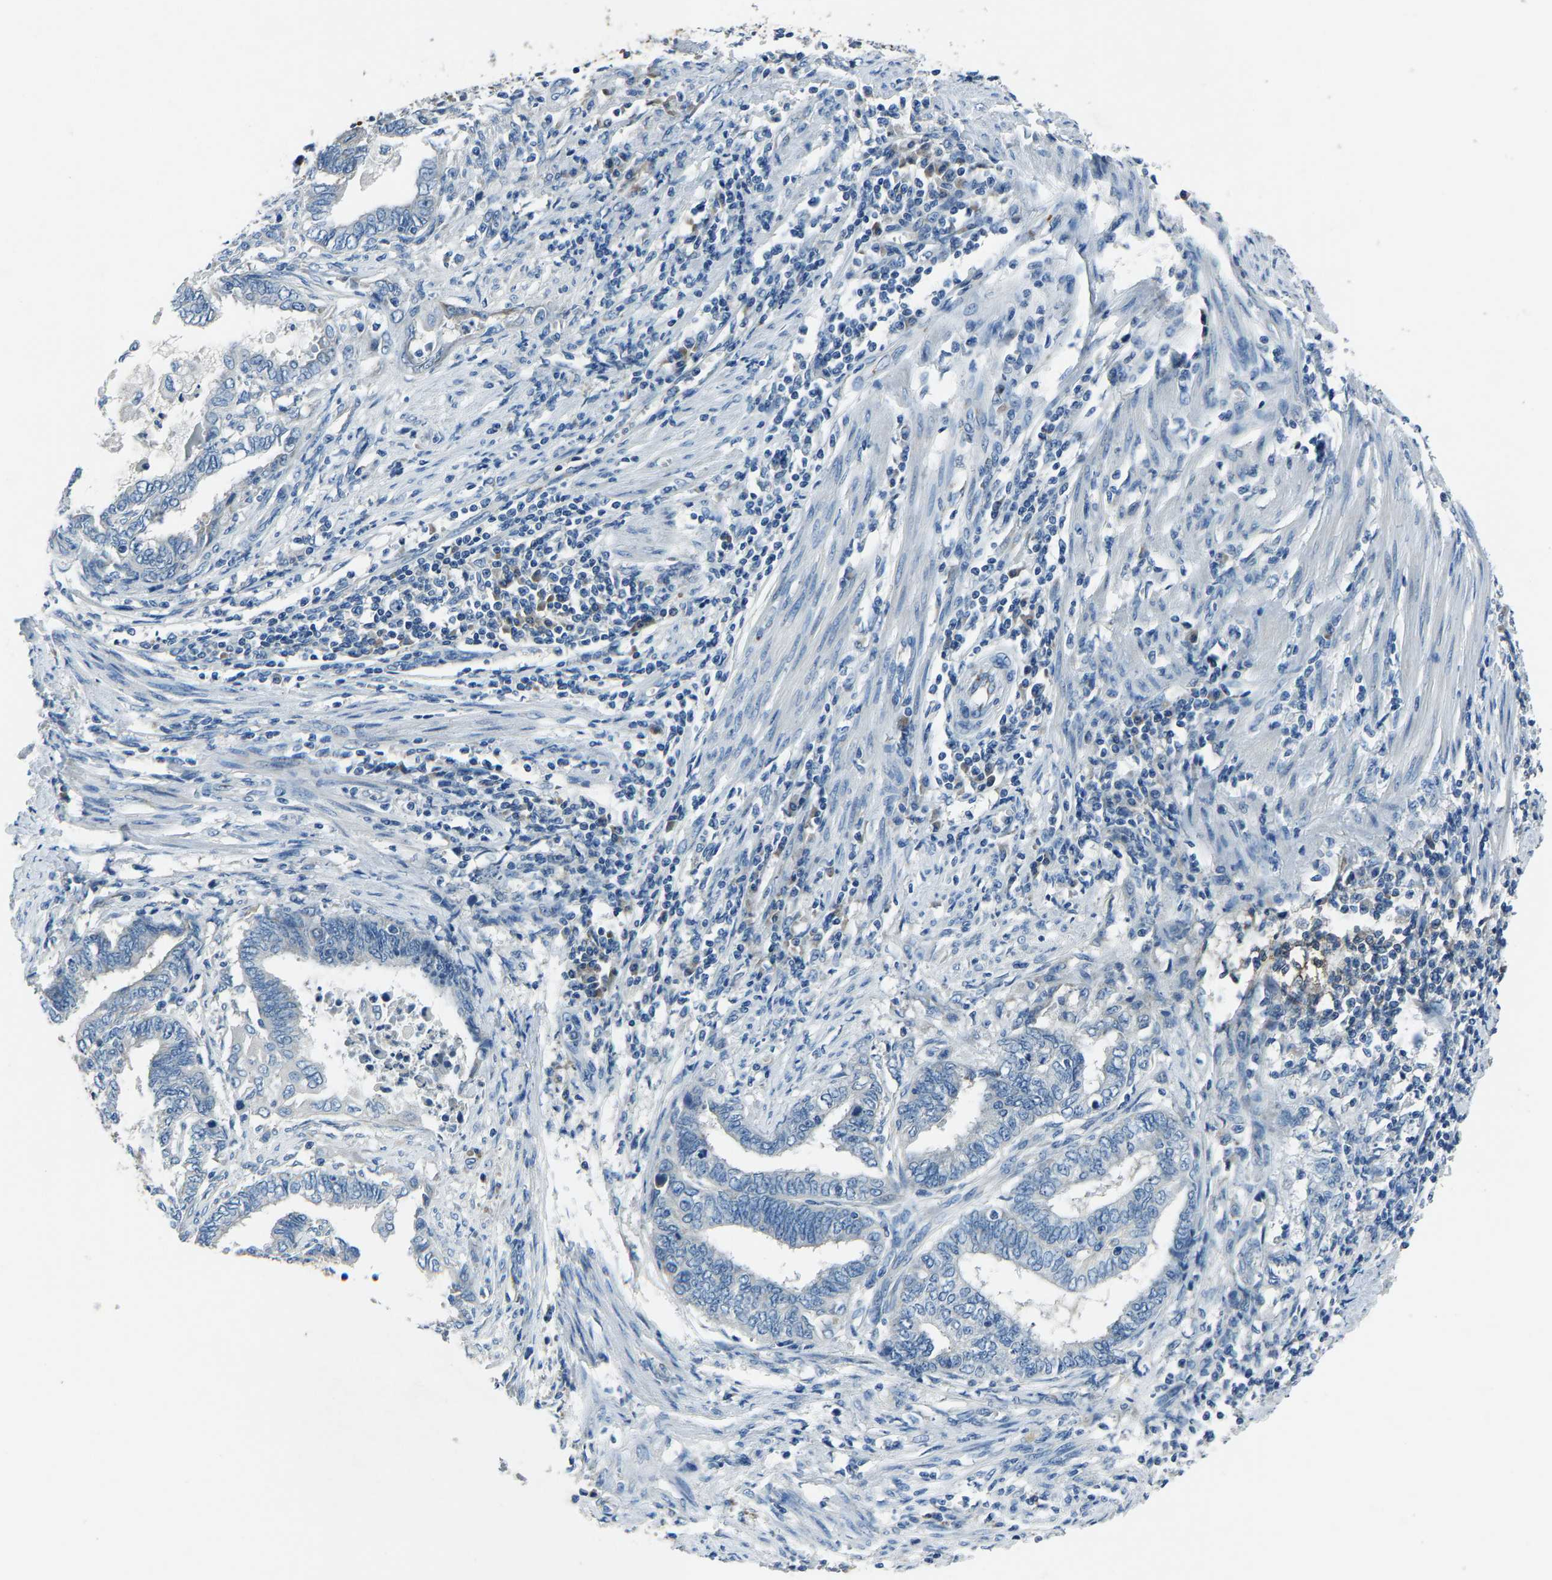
{"staining": {"intensity": "negative", "quantity": "none", "location": "none"}, "tissue": "endometrial cancer", "cell_type": "Tumor cells", "image_type": "cancer", "snomed": [{"axis": "morphology", "description": "Adenocarcinoma, NOS"}, {"axis": "topography", "description": "Uterus"}, {"axis": "topography", "description": "Endometrium"}], "caption": "IHC of human adenocarcinoma (endometrial) displays no staining in tumor cells. (Stains: DAB (3,3'-diaminobenzidine) immunohistochemistry with hematoxylin counter stain, Microscopy: brightfield microscopy at high magnification).", "gene": "ADAM2", "patient": {"sex": "female", "age": 70}}